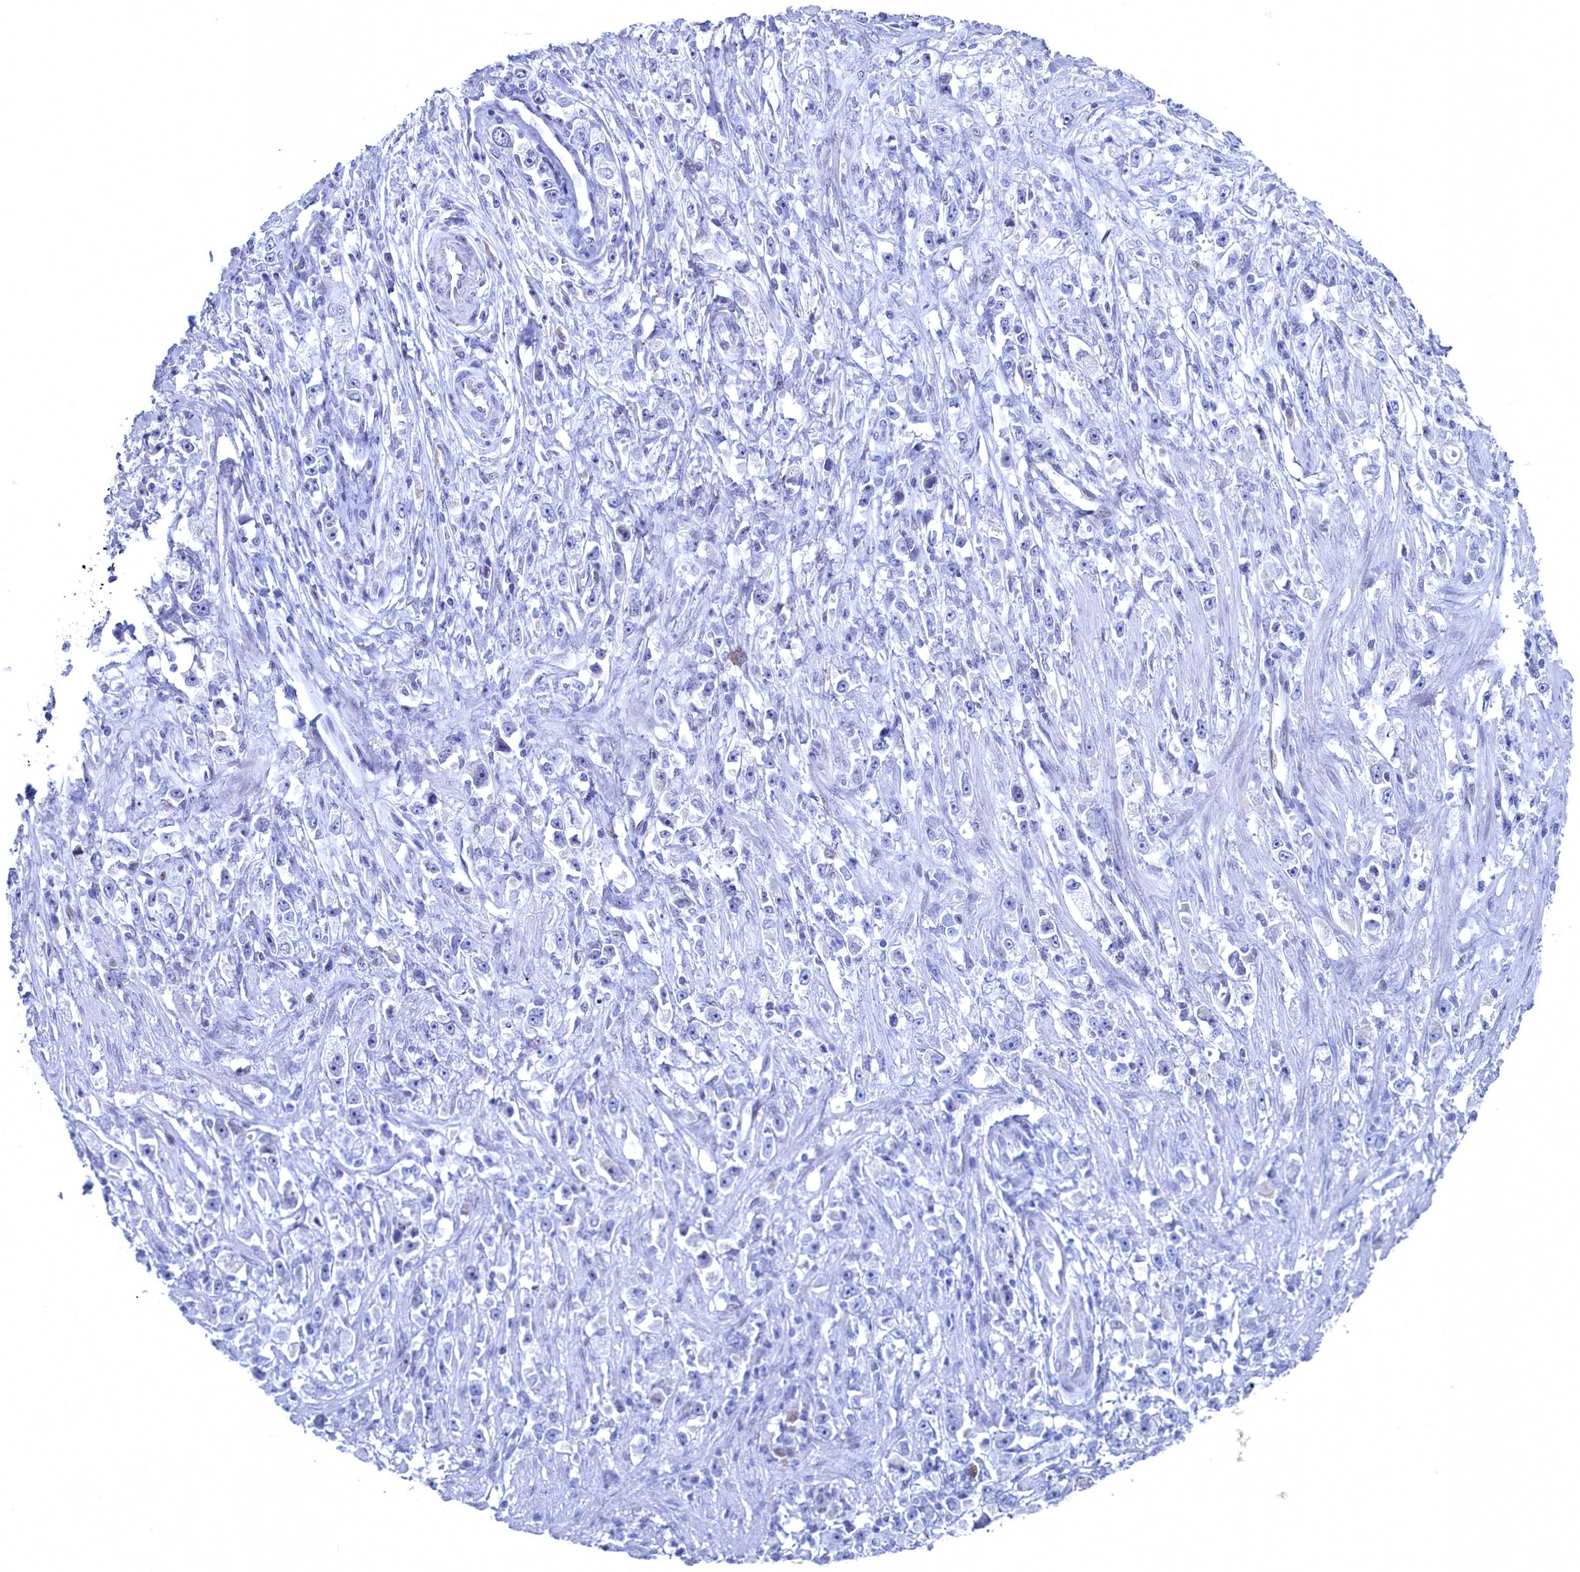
{"staining": {"intensity": "negative", "quantity": "none", "location": "none"}, "tissue": "stomach cancer", "cell_type": "Tumor cells", "image_type": "cancer", "snomed": [{"axis": "morphology", "description": "Adenocarcinoma, NOS"}, {"axis": "topography", "description": "Stomach"}], "caption": "Immunohistochemistry (IHC) of adenocarcinoma (stomach) shows no positivity in tumor cells.", "gene": "WDR76", "patient": {"sex": "female", "age": 59}}